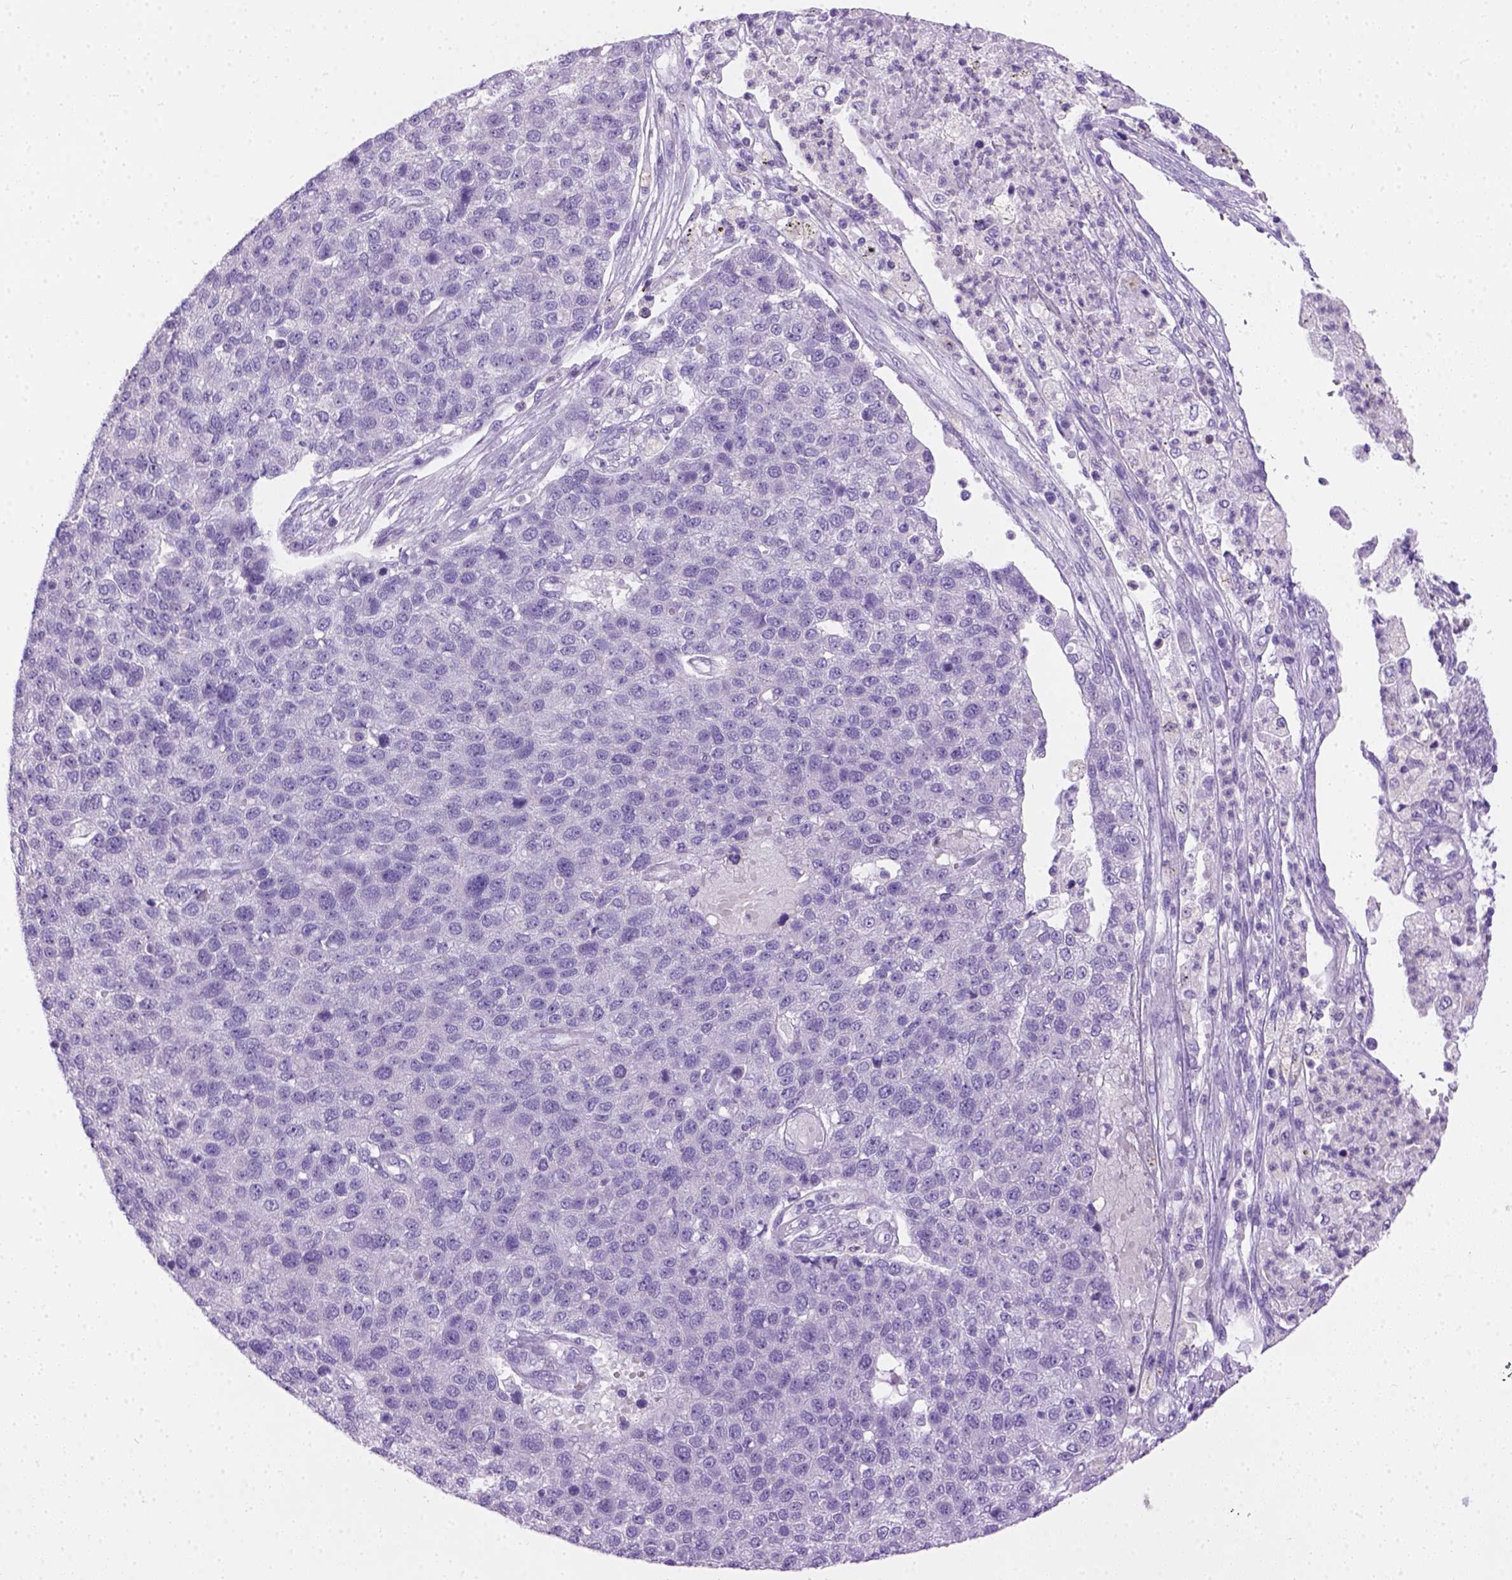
{"staining": {"intensity": "negative", "quantity": "none", "location": "none"}, "tissue": "pancreatic cancer", "cell_type": "Tumor cells", "image_type": "cancer", "snomed": [{"axis": "morphology", "description": "Adenocarcinoma, NOS"}, {"axis": "topography", "description": "Pancreas"}], "caption": "High magnification brightfield microscopy of pancreatic adenocarcinoma stained with DAB (brown) and counterstained with hematoxylin (blue): tumor cells show no significant positivity.", "gene": "TMEM38A", "patient": {"sex": "female", "age": 61}}